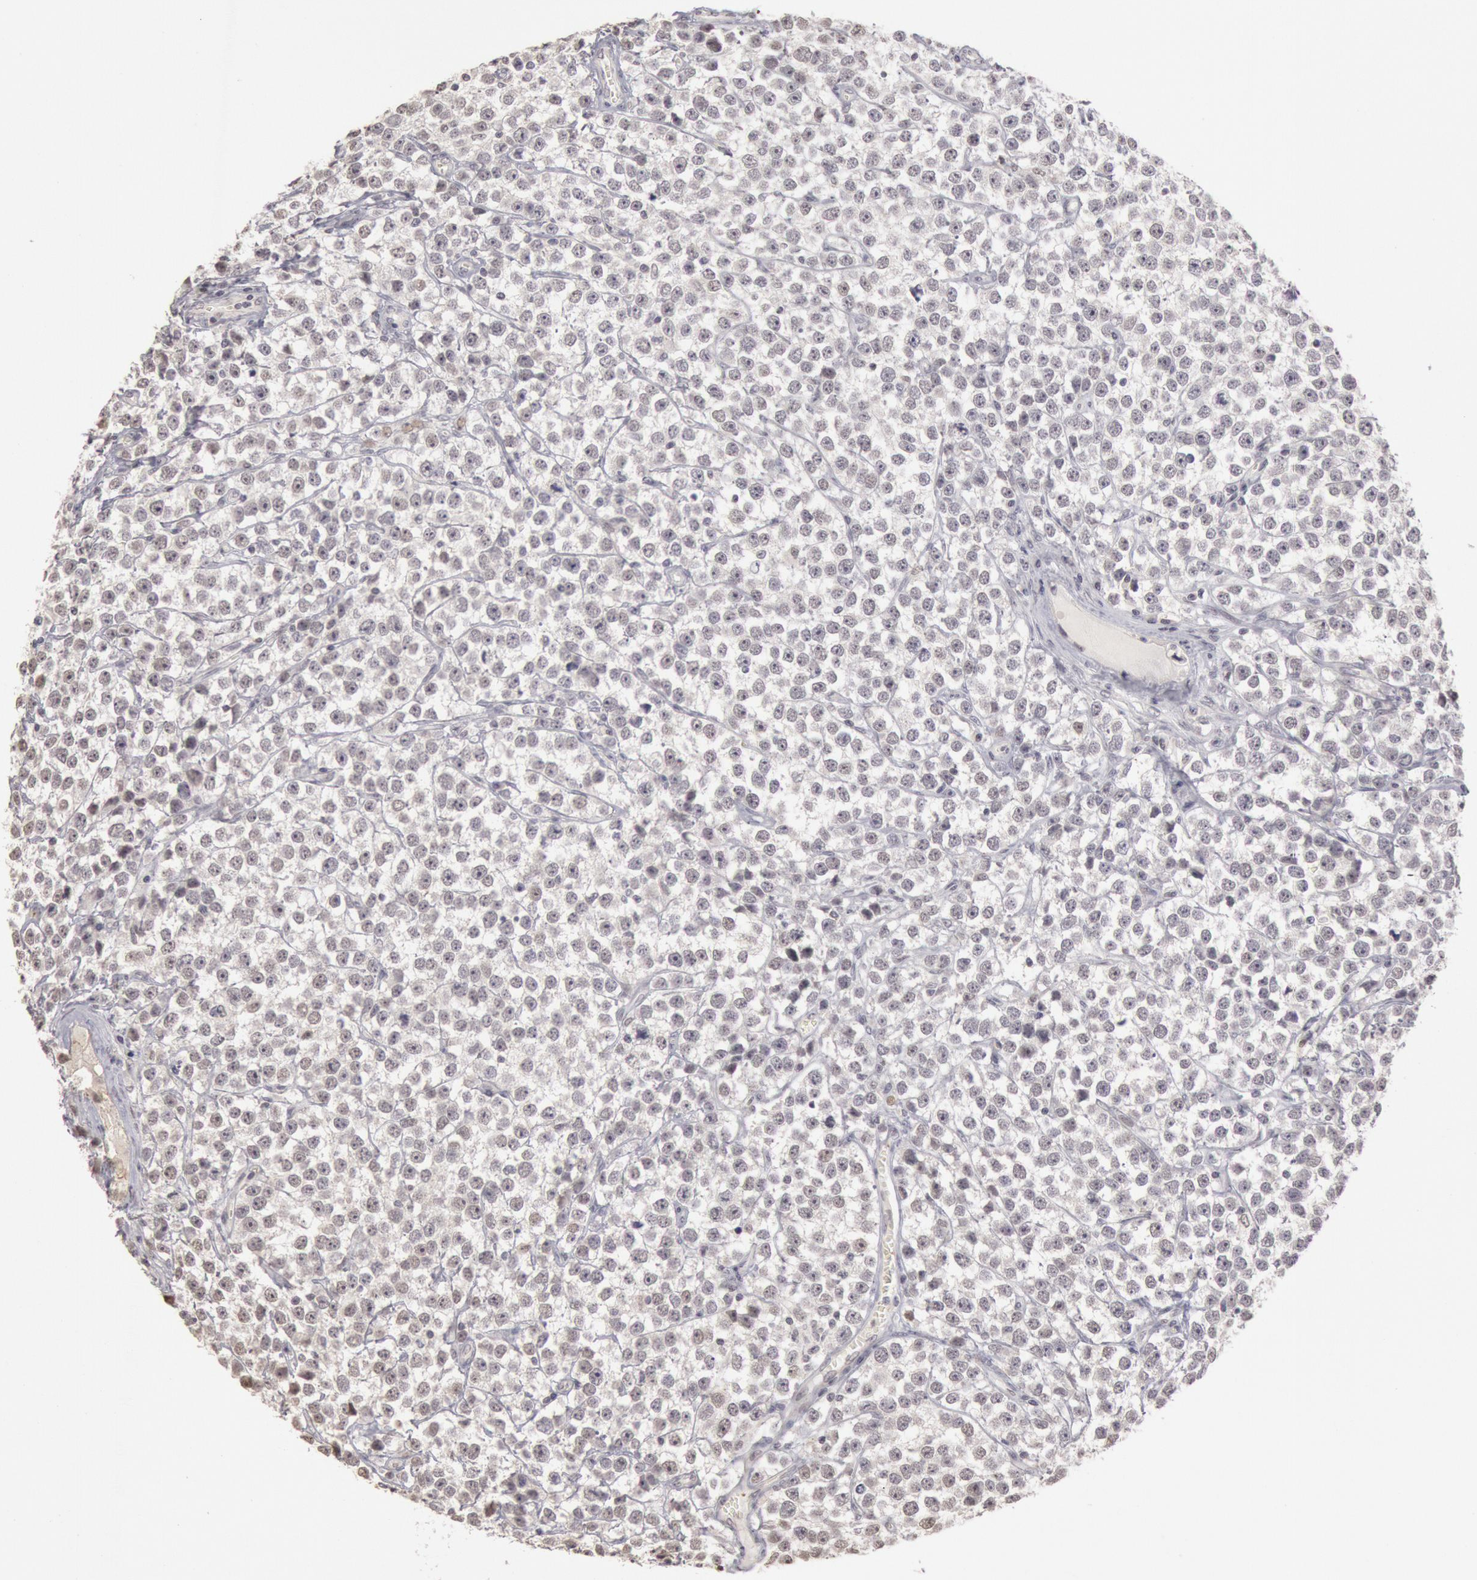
{"staining": {"intensity": "negative", "quantity": "none", "location": "none"}, "tissue": "testis cancer", "cell_type": "Tumor cells", "image_type": "cancer", "snomed": [{"axis": "morphology", "description": "Seminoma, NOS"}, {"axis": "topography", "description": "Testis"}], "caption": "Immunohistochemistry of testis cancer demonstrates no positivity in tumor cells.", "gene": "RIMBP3C", "patient": {"sex": "male", "age": 25}}